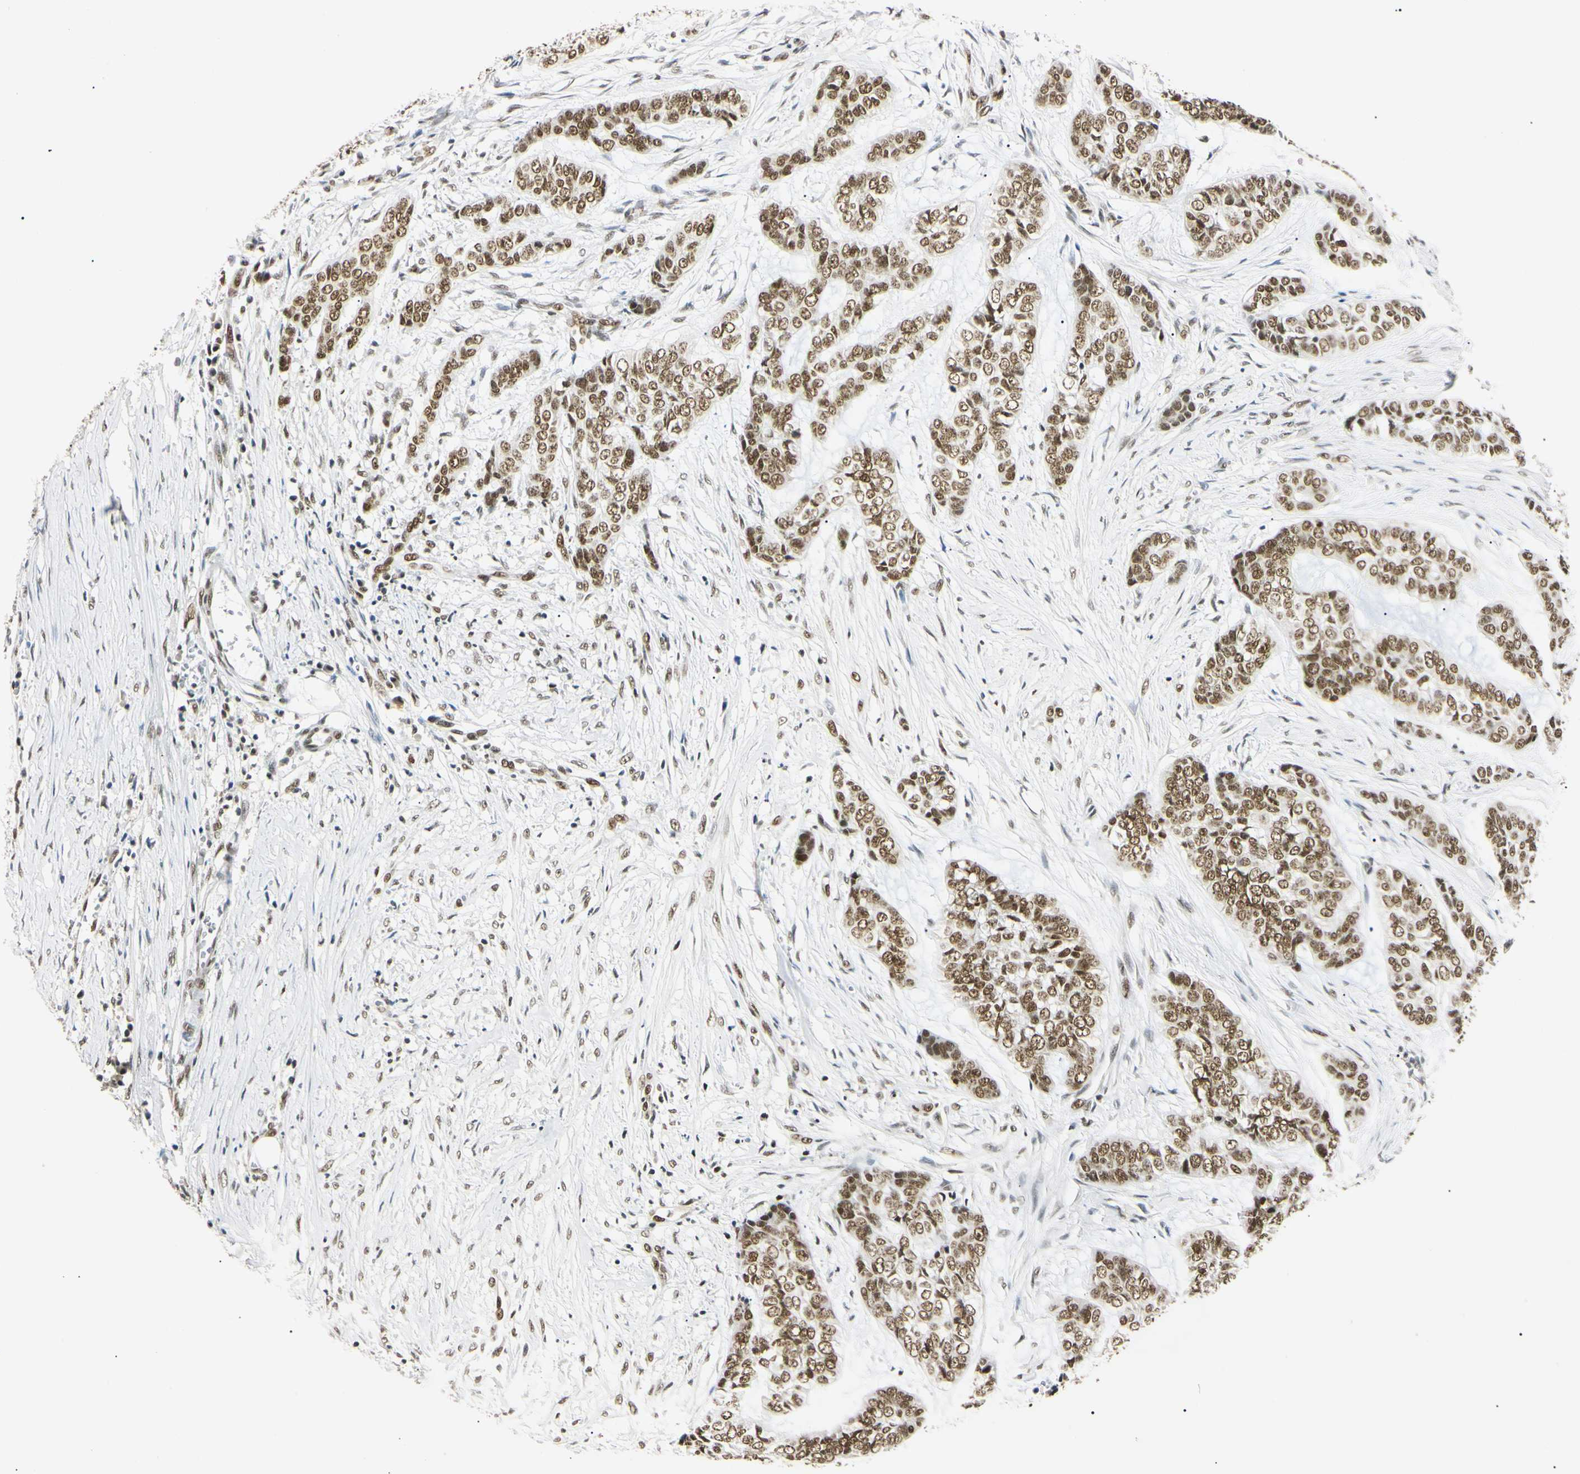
{"staining": {"intensity": "strong", "quantity": ">75%", "location": "nuclear"}, "tissue": "skin cancer", "cell_type": "Tumor cells", "image_type": "cancer", "snomed": [{"axis": "morphology", "description": "Basal cell carcinoma"}, {"axis": "topography", "description": "Skin"}], "caption": "IHC histopathology image of neoplastic tissue: skin cancer (basal cell carcinoma) stained using immunohistochemistry reveals high levels of strong protein expression localized specifically in the nuclear of tumor cells, appearing as a nuclear brown color.", "gene": "SMARCA5", "patient": {"sex": "female", "age": 64}}